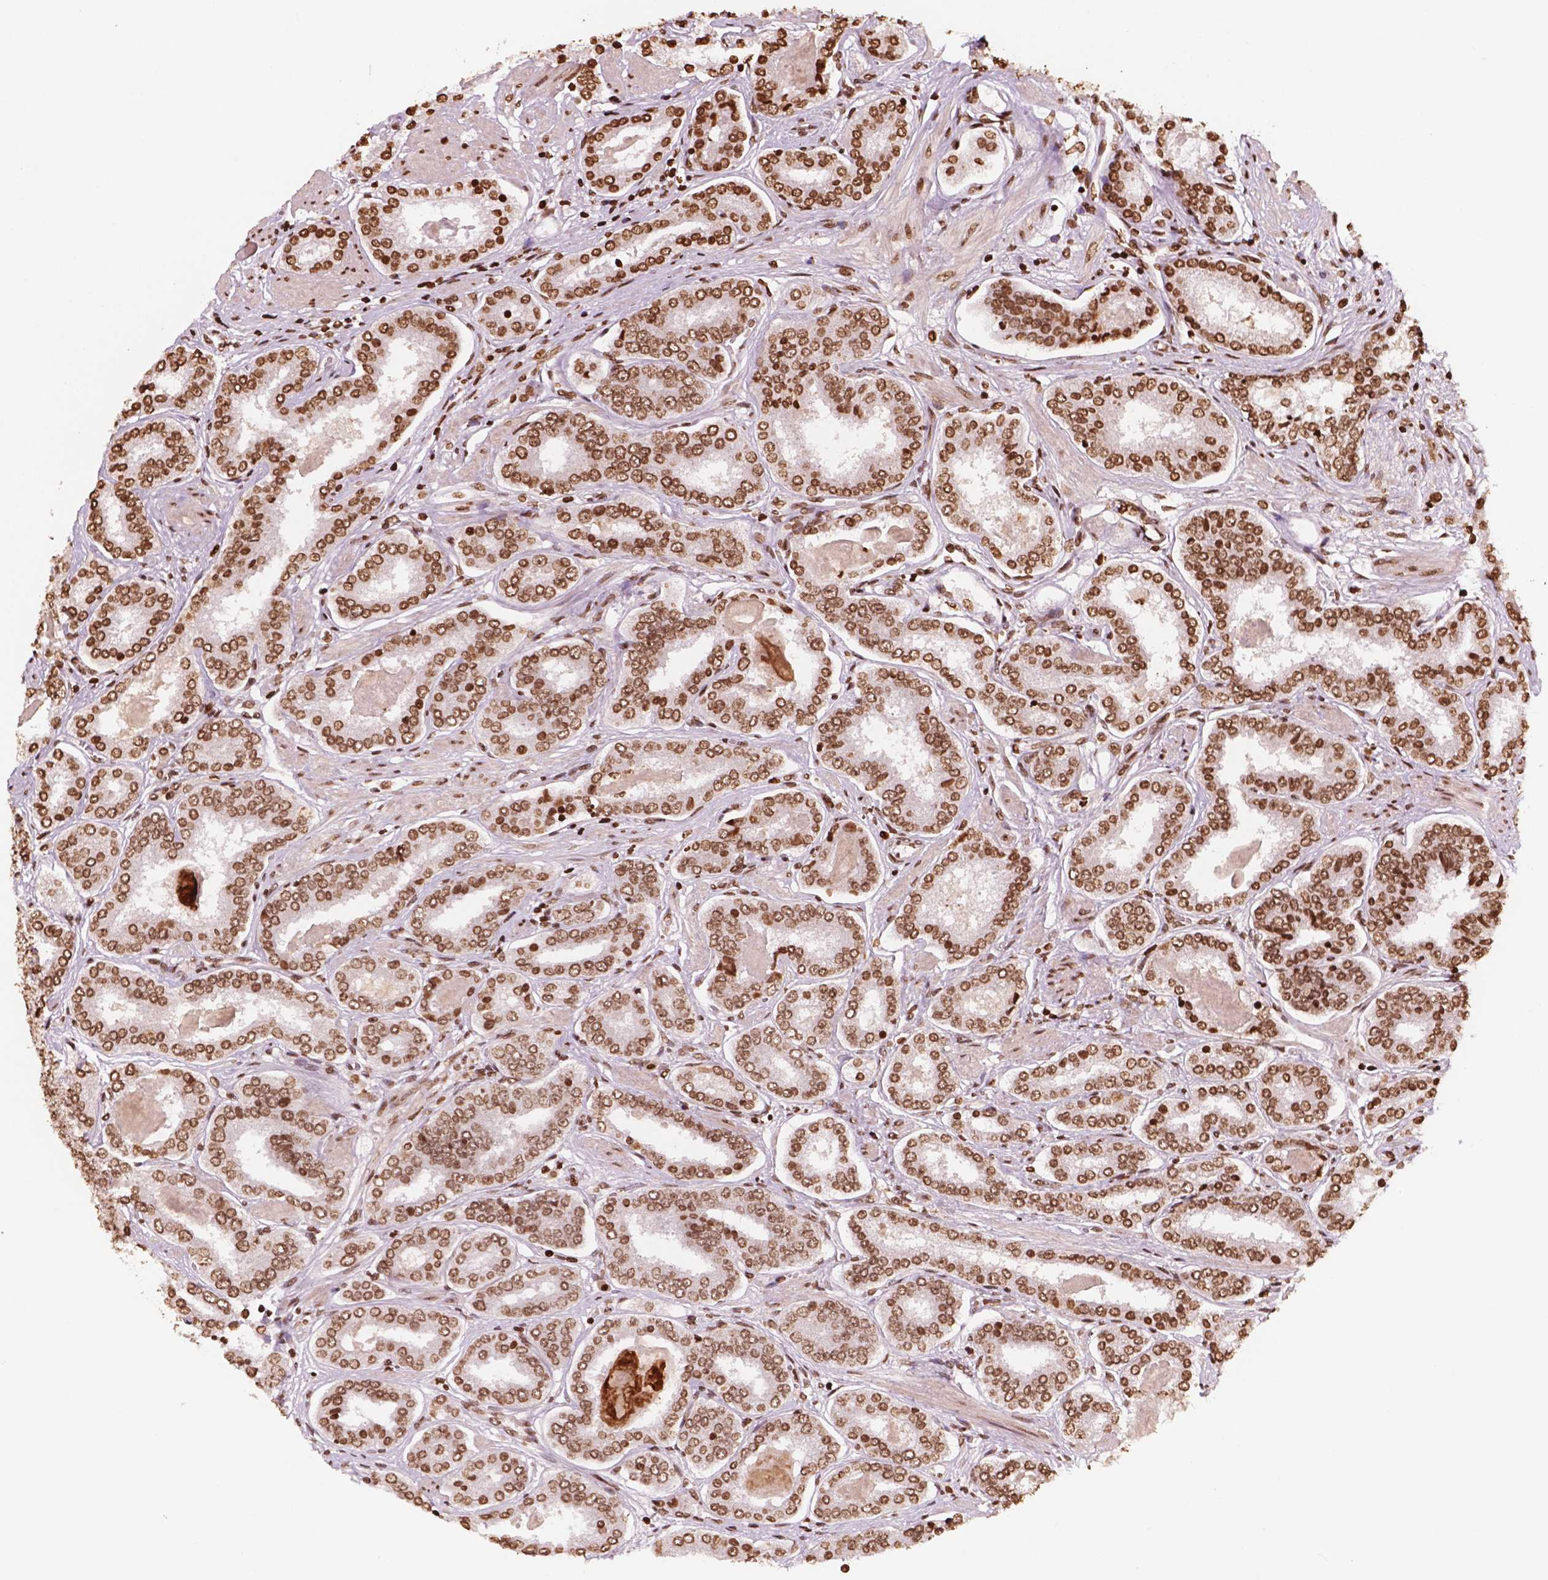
{"staining": {"intensity": "moderate", "quantity": ">75%", "location": "cytoplasmic/membranous,nuclear"}, "tissue": "prostate cancer", "cell_type": "Tumor cells", "image_type": "cancer", "snomed": [{"axis": "morphology", "description": "Adenocarcinoma, High grade"}, {"axis": "topography", "description": "Prostate"}], "caption": "Immunohistochemistry micrograph of neoplastic tissue: prostate adenocarcinoma (high-grade) stained using immunohistochemistry (IHC) exhibits medium levels of moderate protein expression localized specifically in the cytoplasmic/membranous and nuclear of tumor cells, appearing as a cytoplasmic/membranous and nuclear brown color.", "gene": "H3C7", "patient": {"sex": "male", "age": 63}}